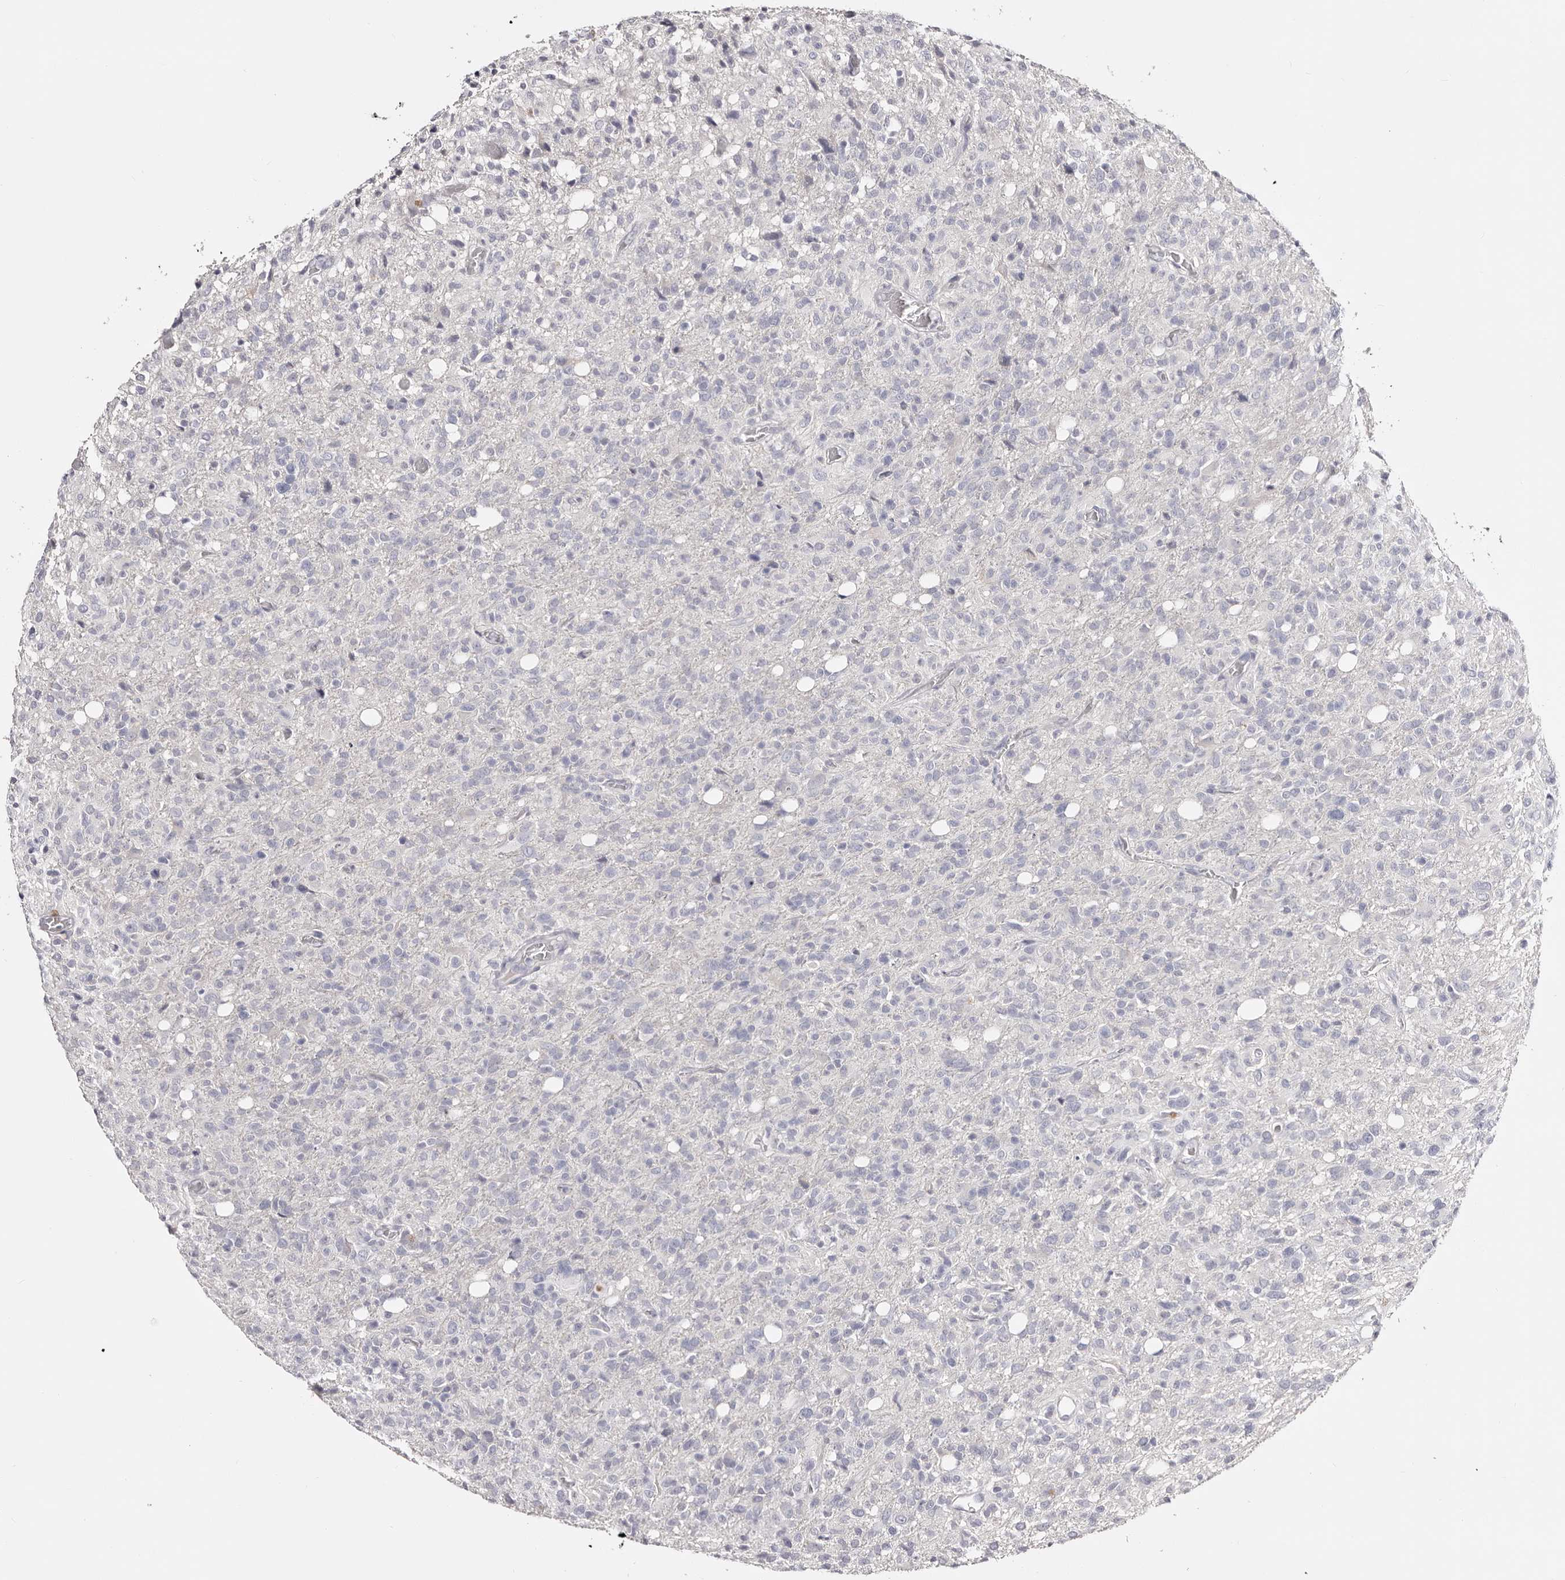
{"staining": {"intensity": "negative", "quantity": "none", "location": "none"}, "tissue": "glioma", "cell_type": "Tumor cells", "image_type": "cancer", "snomed": [{"axis": "morphology", "description": "Glioma, malignant, High grade"}, {"axis": "topography", "description": "Brain"}], "caption": "This is an immunohistochemistry image of human malignant high-grade glioma. There is no staining in tumor cells.", "gene": "AKNAD1", "patient": {"sex": "female", "age": 57}}